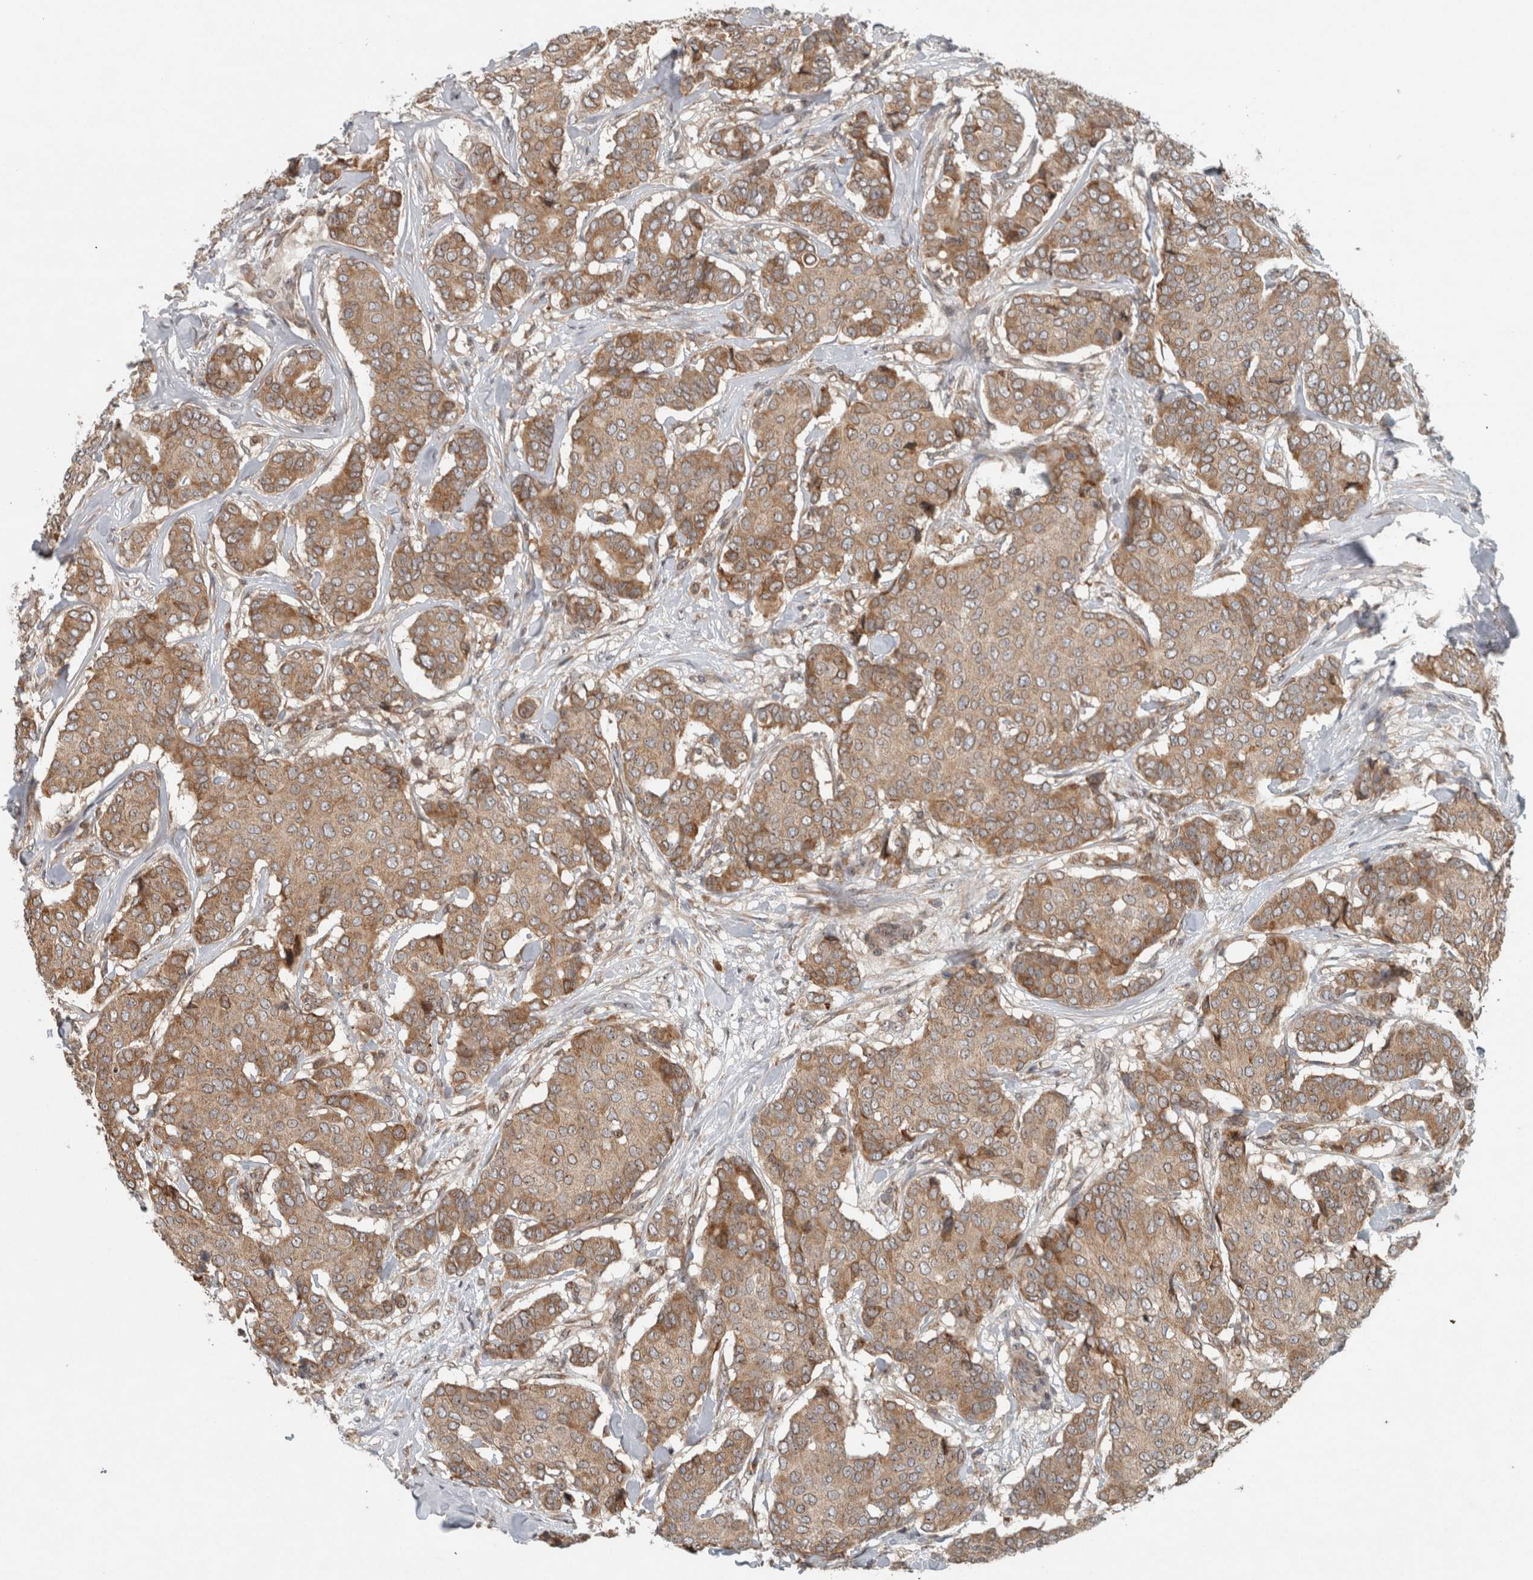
{"staining": {"intensity": "moderate", "quantity": ">75%", "location": "cytoplasmic/membranous"}, "tissue": "breast cancer", "cell_type": "Tumor cells", "image_type": "cancer", "snomed": [{"axis": "morphology", "description": "Duct carcinoma"}, {"axis": "topography", "description": "Breast"}], "caption": "Breast cancer (intraductal carcinoma) stained for a protein (brown) exhibits moderate cytoplasmic/membranous positive staining in about >75% of tumor cells.", "gene": "GPR137B", "patient": {"sex": "female", "age": 75}}